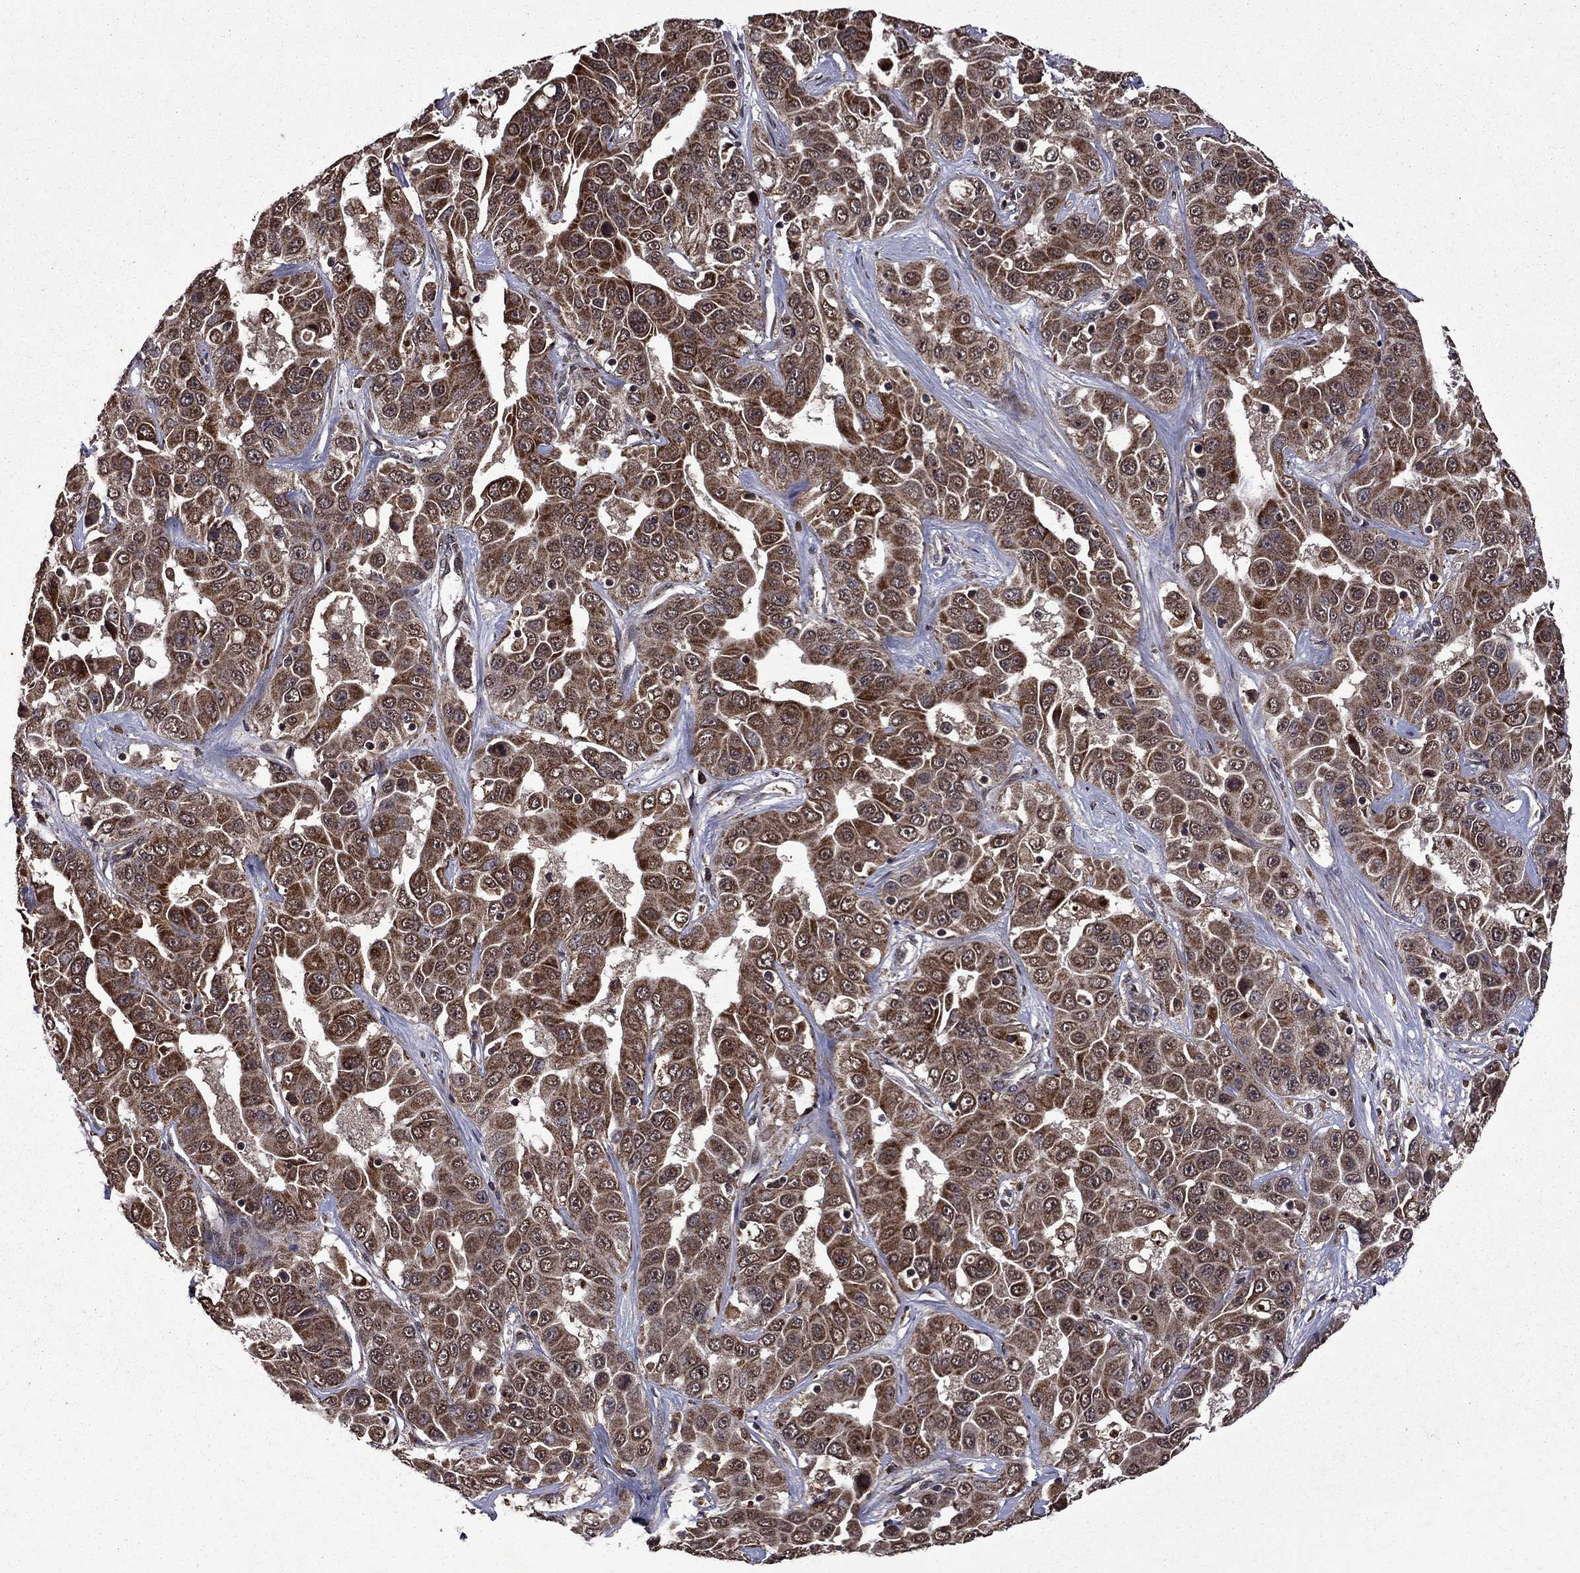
{"staining": {"intensity": "strong", "quantity": "25%-75%", "location": "cytoplasmic/membranous"}, "tissue": "liver cancer", "cell_type": "Tumor cells", "image_type": "cancer", "snomed": [{"axis": "morphology", "description": "Cholangiocarcinoma"}, {"axis": "topography", "description": "Liver"}], "caption": "Immunohistochemistry (IHC) photomicrograph of human liver cancer stained for a protein (brown), which displays high levels of strong cytoplasmic/membranous expression in about 25%-75% of tumor cells.", "gene": "ITM2B", "patient": {"sex": "female", "age": 52}}